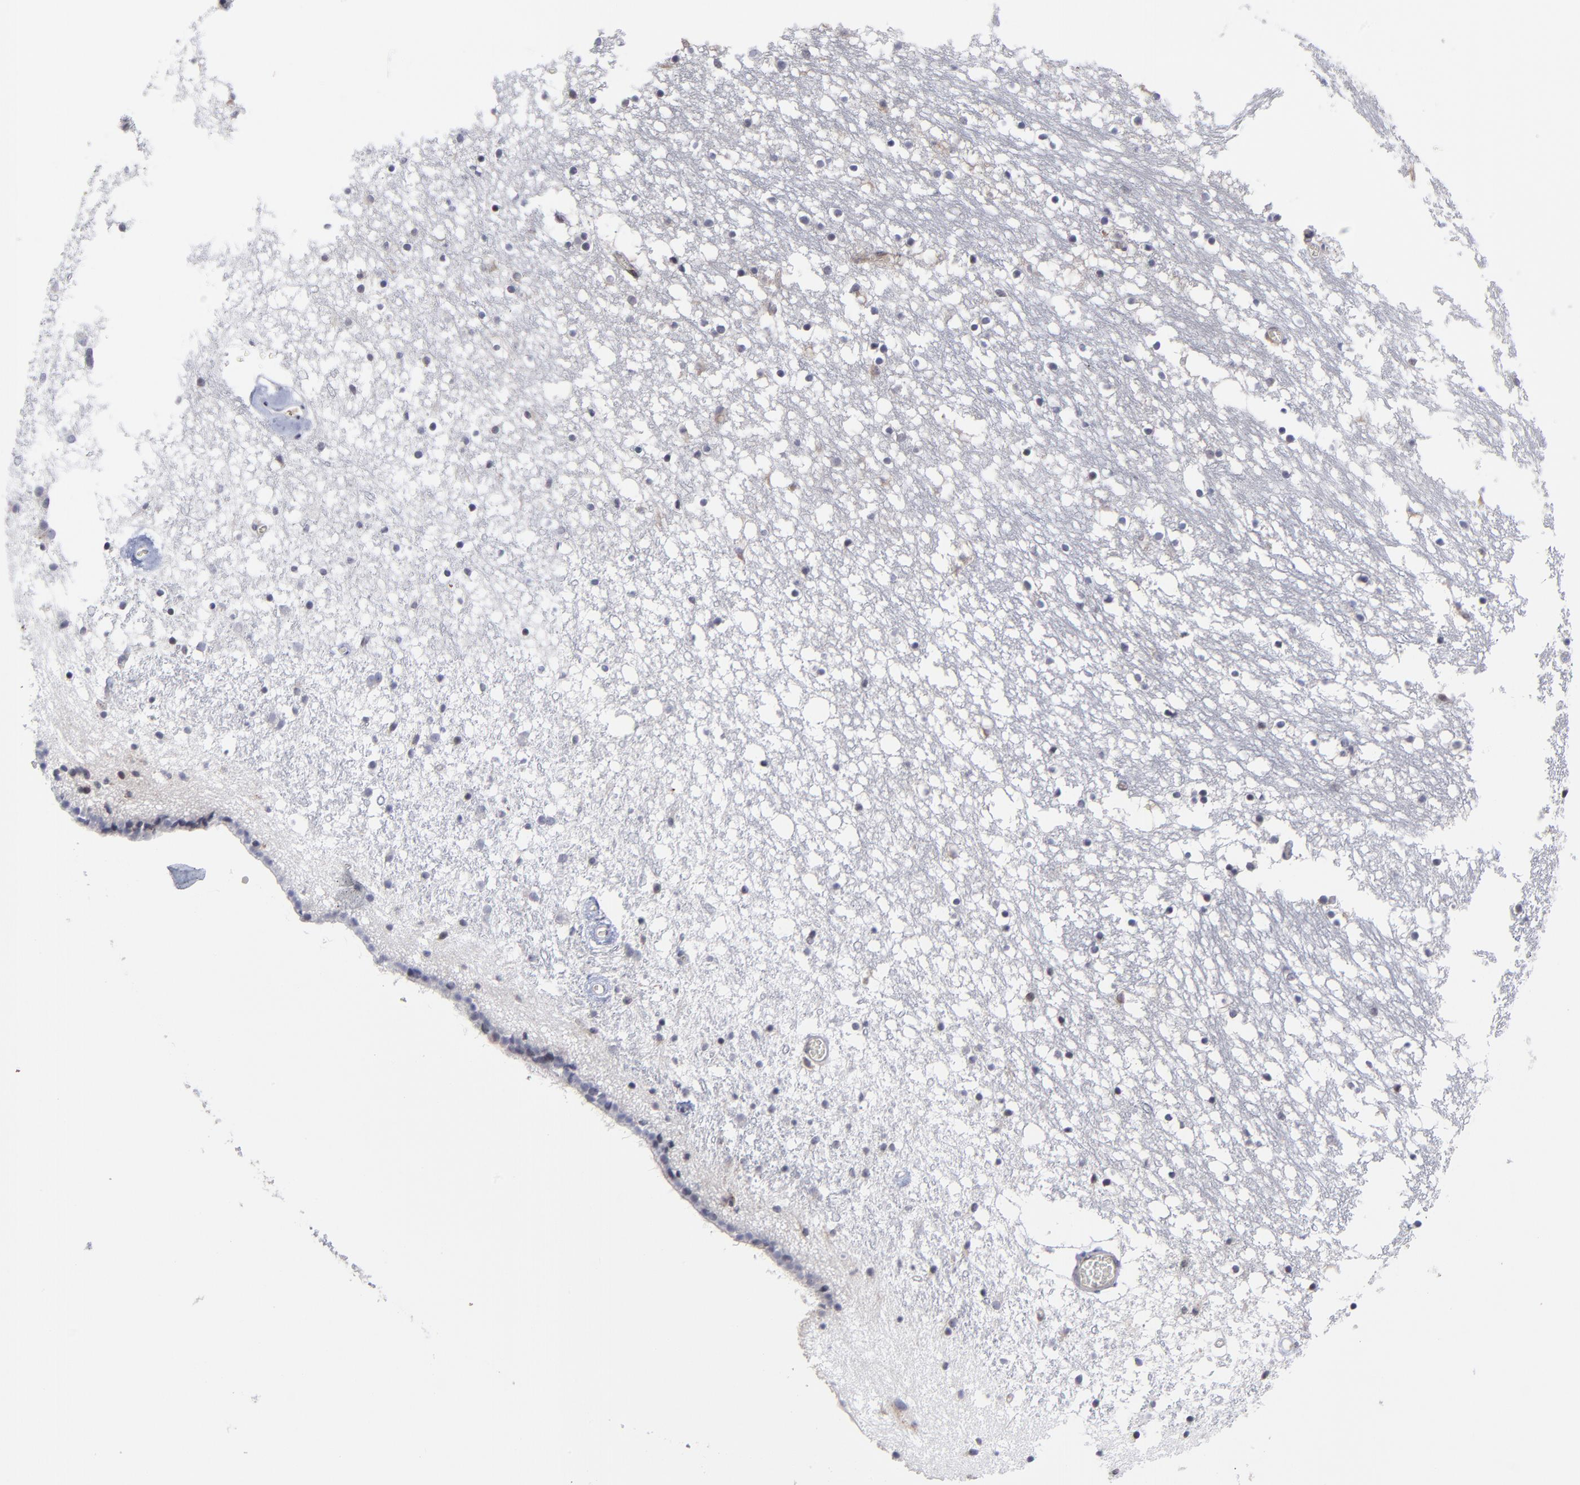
{"staining": {"intensity": "negative", "quantity": "none", "location": "none"}, "tissue": "caudate", "cell_type": "Glial cells", "image_type": "normal", "snomed": [{"axis": "morphology", "description": "Normal tissue, NOS"}, {"axis": "topography", "description": "Lateral ventricle wall"}], "caption": "An image of human caudate is negative for staining in glial cells. (DAB immunohistochemistry (IHC) visualized using brightfield microscopy, high magnification).", "gene": "UBE2L6", "patient": {"sex": "male", "age": 45}}